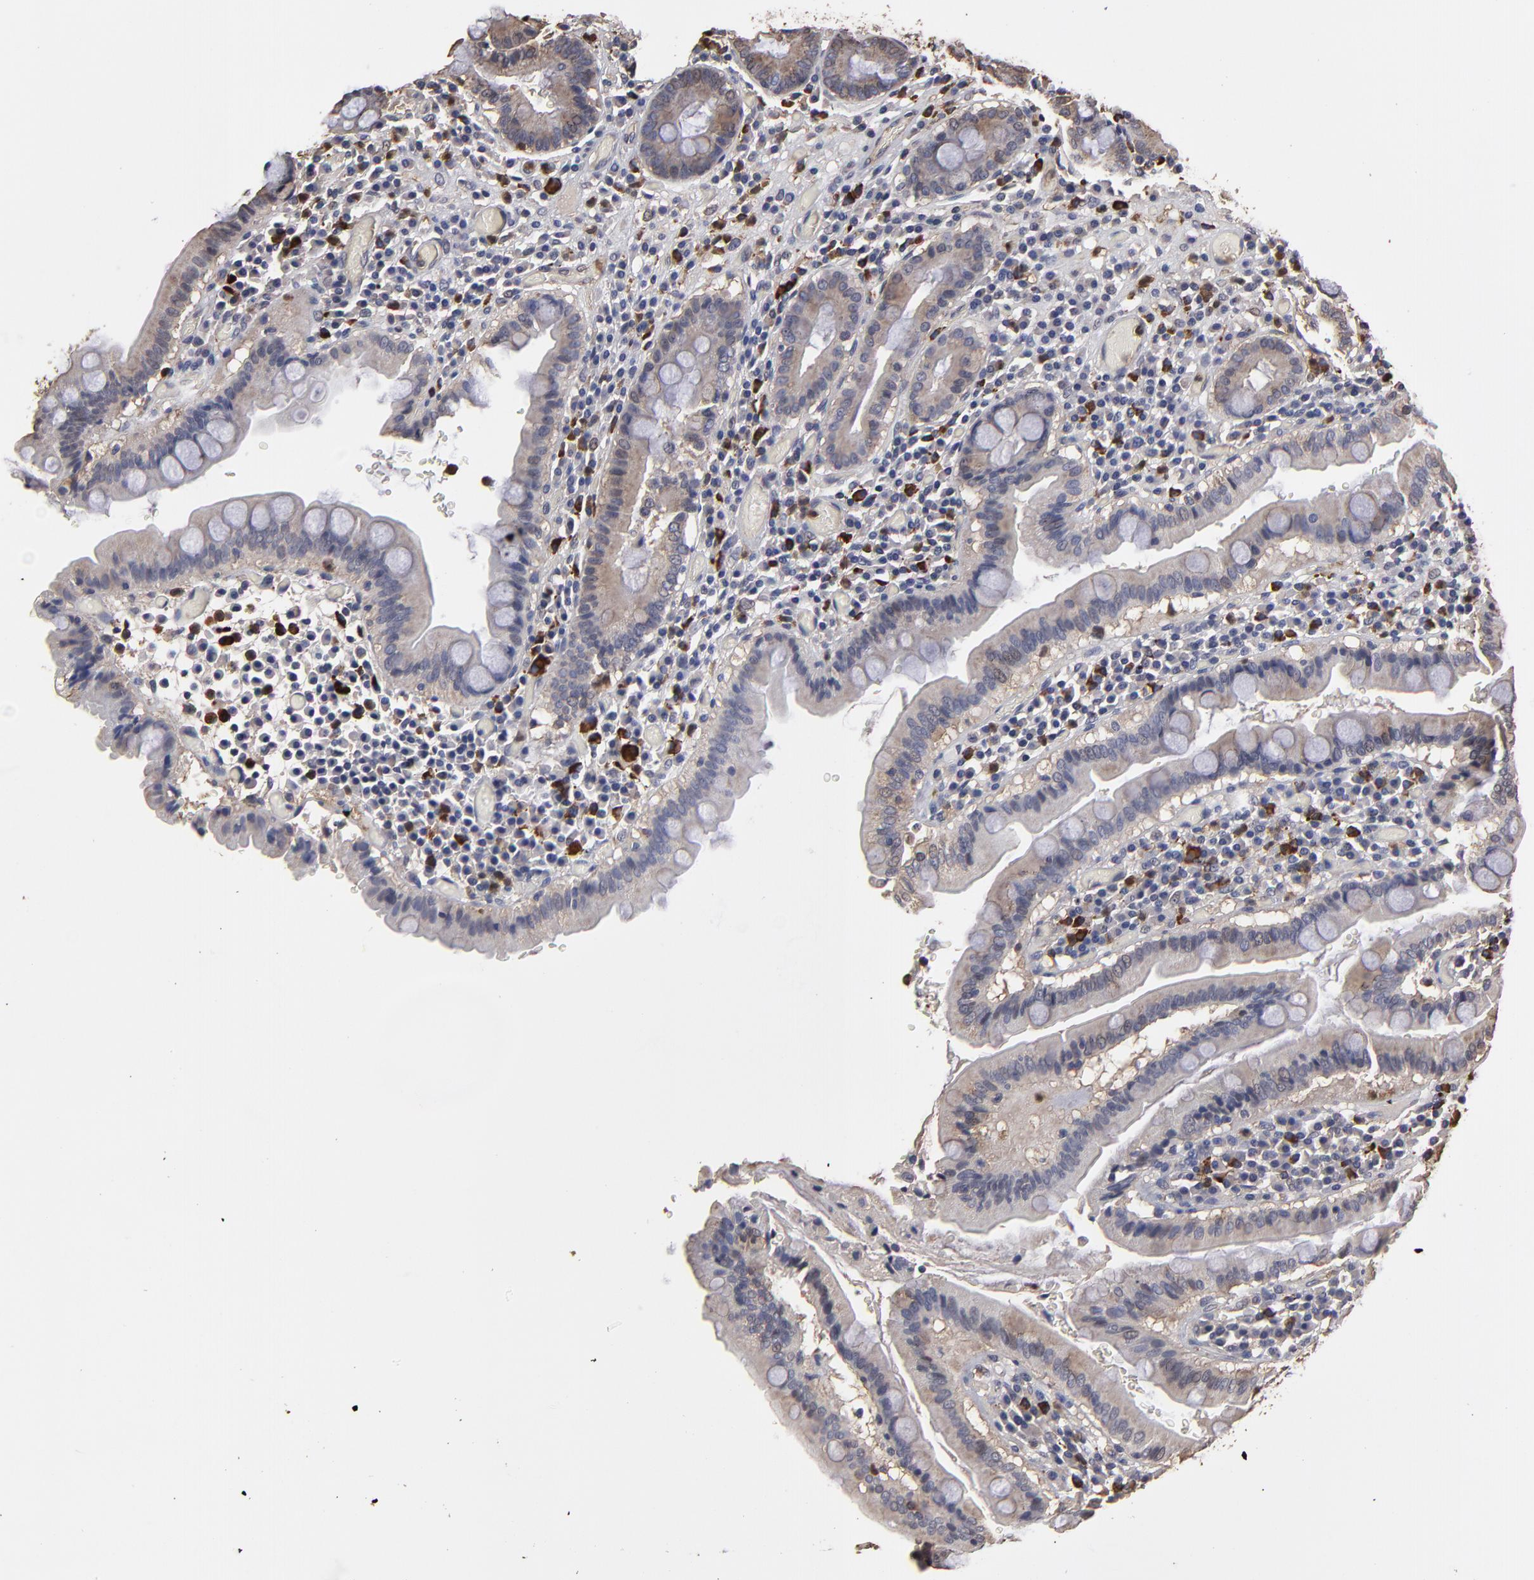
{"staining": {"intensity": "moderate", "quantity": ">75%", "location": "cytoplasmic/membranous"}, "tissue": "duodenum", "cell_type": "Glandular cells", "image_type": "normal", "snomed": [{"axis": "morphology", "description": "Normal tissue, NOS"}, {"axis": "topography", "description": "Stomach, lower"}, {"axis": "topography", "description": "Duodenum"}], "caption": "Benign duodenum demonstrates moderate cytoplasmic/membranous positivity in approximately >75% of glandular cells, visualized by immunohistochemistry. (Brightfield microscopy of DAB IHC at high magnification).", "gene": "RO60", "patient": {"sex": "male", "age": 84}}